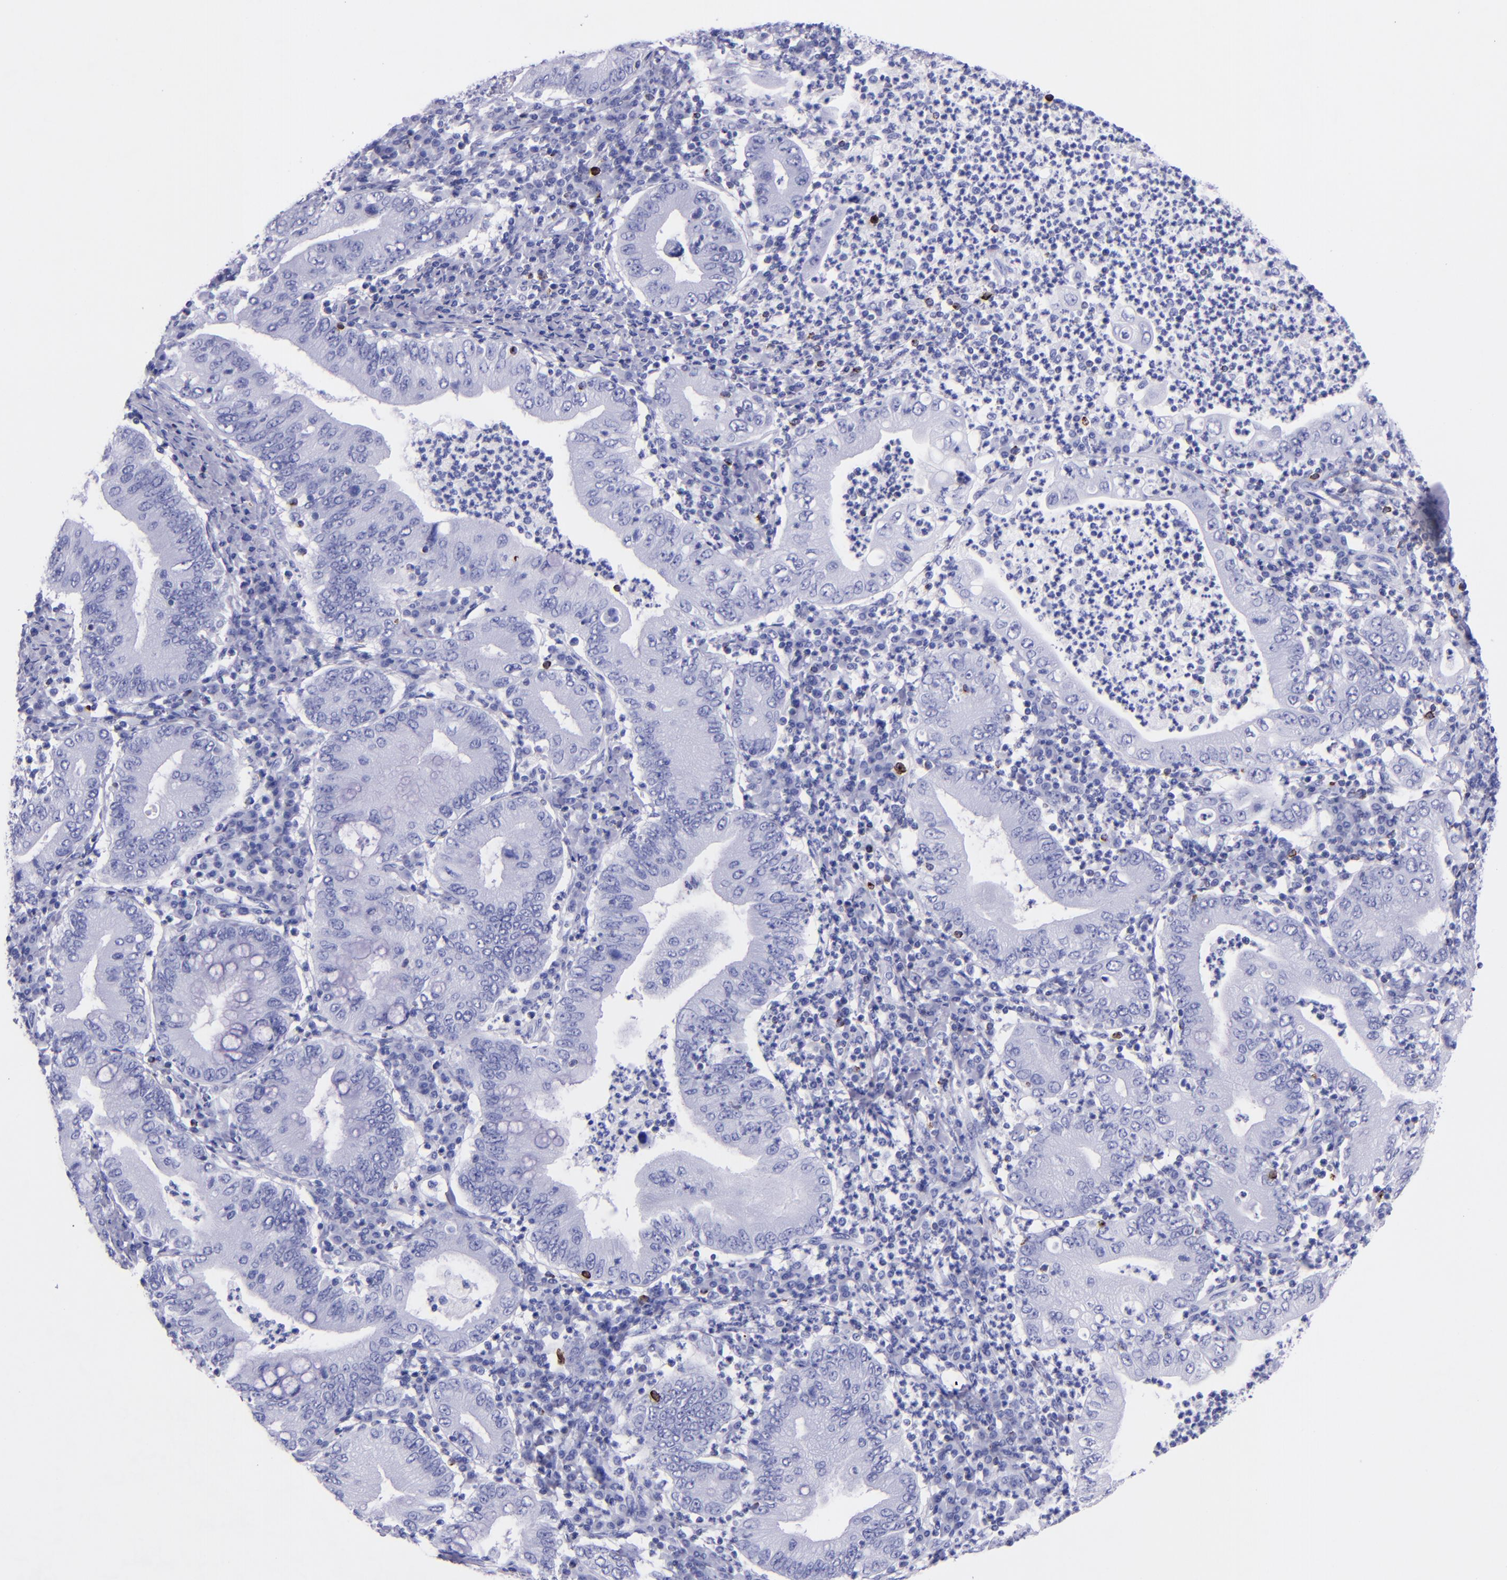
{"staining": {"intensity": "negative", "quantity": "none", "location": "none"}, "tissue": "stomach cancer", "cell_type": "Tumor cells", "image_type": "cancer", "snomed": [{"axis": "morphology", "description": "Normal tissue, NOS"}, {"axis": "morphology", "description": "Adenocarcinoma, NOS"}, {"axis": "topography", "description": "Esophagus"}, {"axis": "topography", "description": "Stomach, upper"}, {"axis": "topography", "description": "Peripheral nerve tissue"}], "caption": "Adenocarcinoma (stomach) was stained to show a protein in brown. There is no significant positivity in tumor cells.", "gene": "LAG3", "patient": {"sex": "male", "age": 62}}